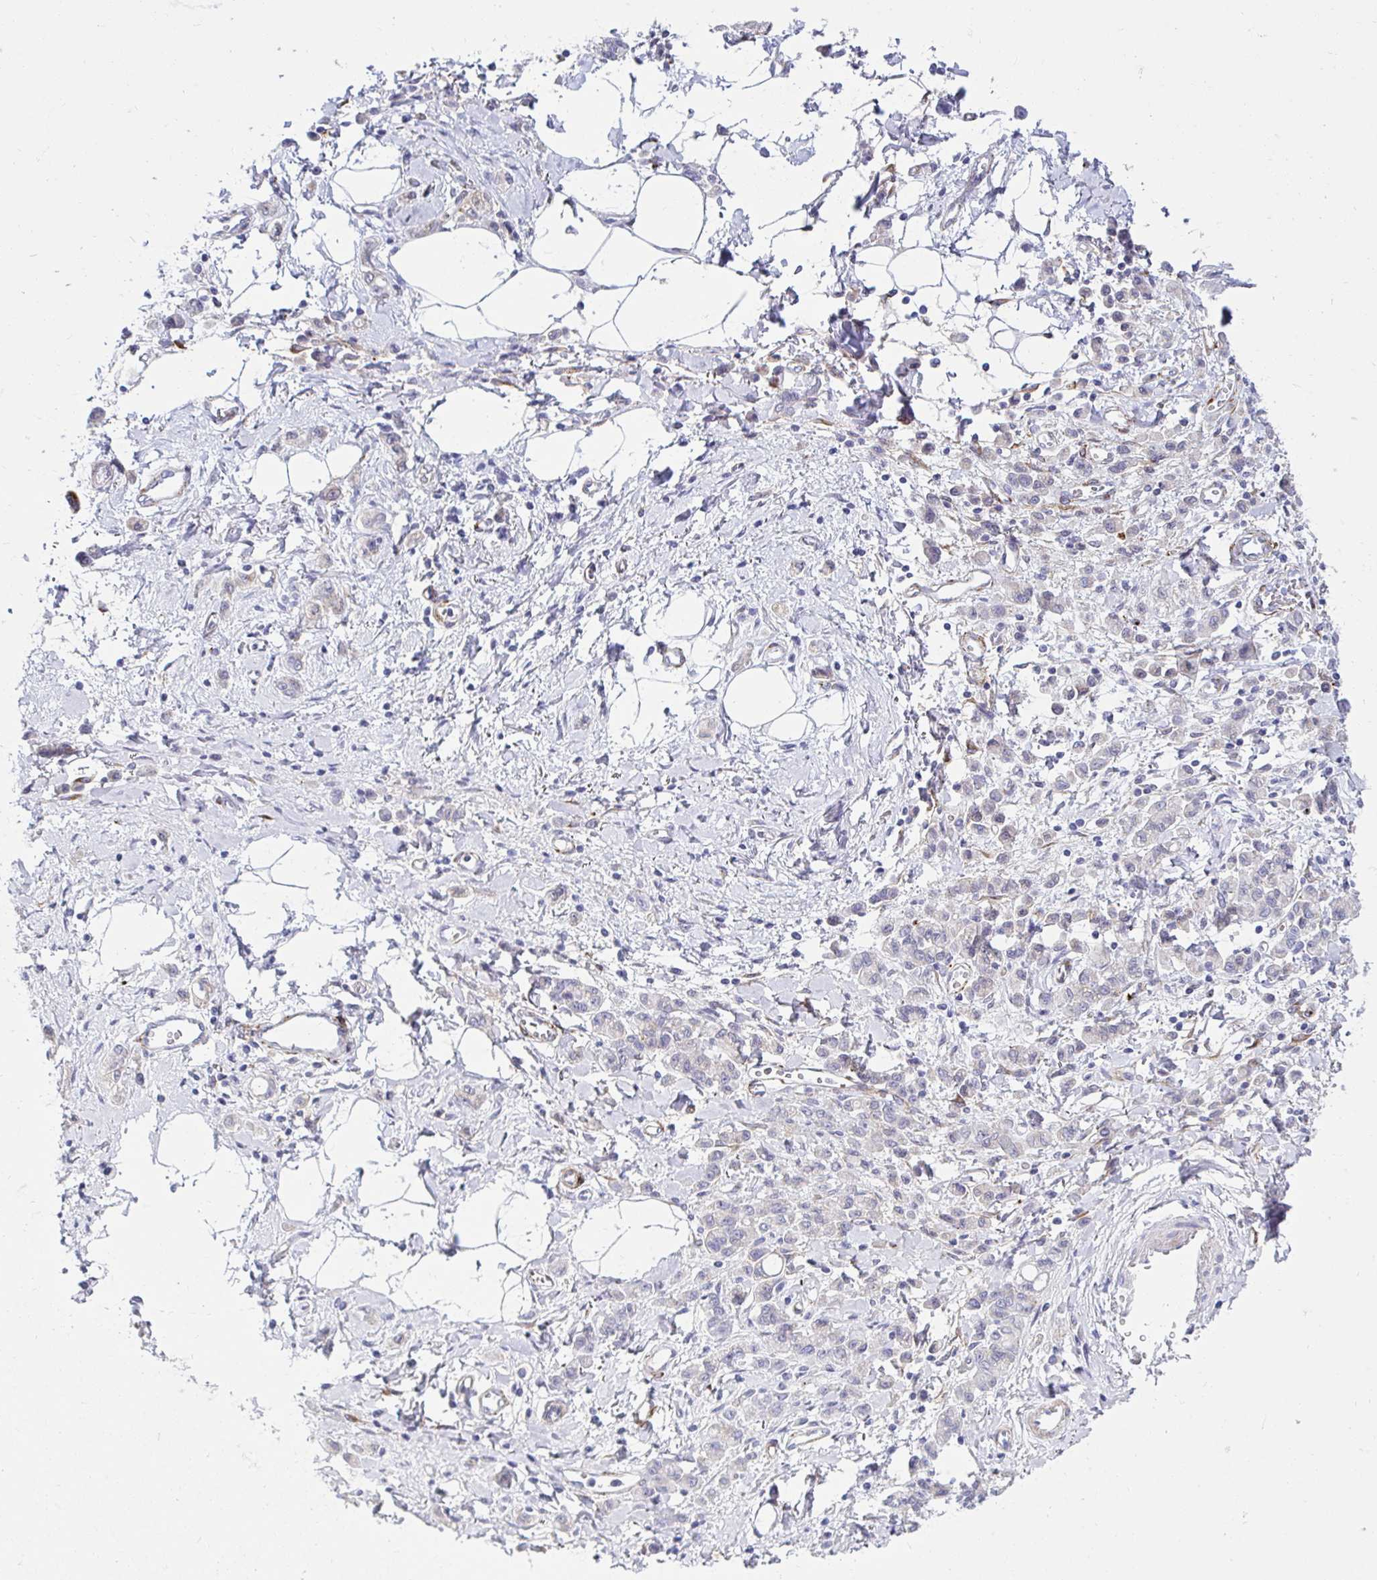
{"staining": {"intensity": "negative", "quantity": "none", "location": "none"}, "tissue": "stomach cancer", "cell_type": "Tumor cells", "image_type": "cancer", "snomed": [{"axis": "morphology", "description": "Adenocarcinoma, NOS"}, {"axis": "topography", "description": "Stomach"}], "caption": "Immunohistochemistry photomicrograph of neoplastic tissue: human stomach cancer (adenocarcinoma) stained with DAB shows no significant protein staining in tumor cells.", "gene": "ANKRD62", "patient": {"sex": "male", "age": 77}}